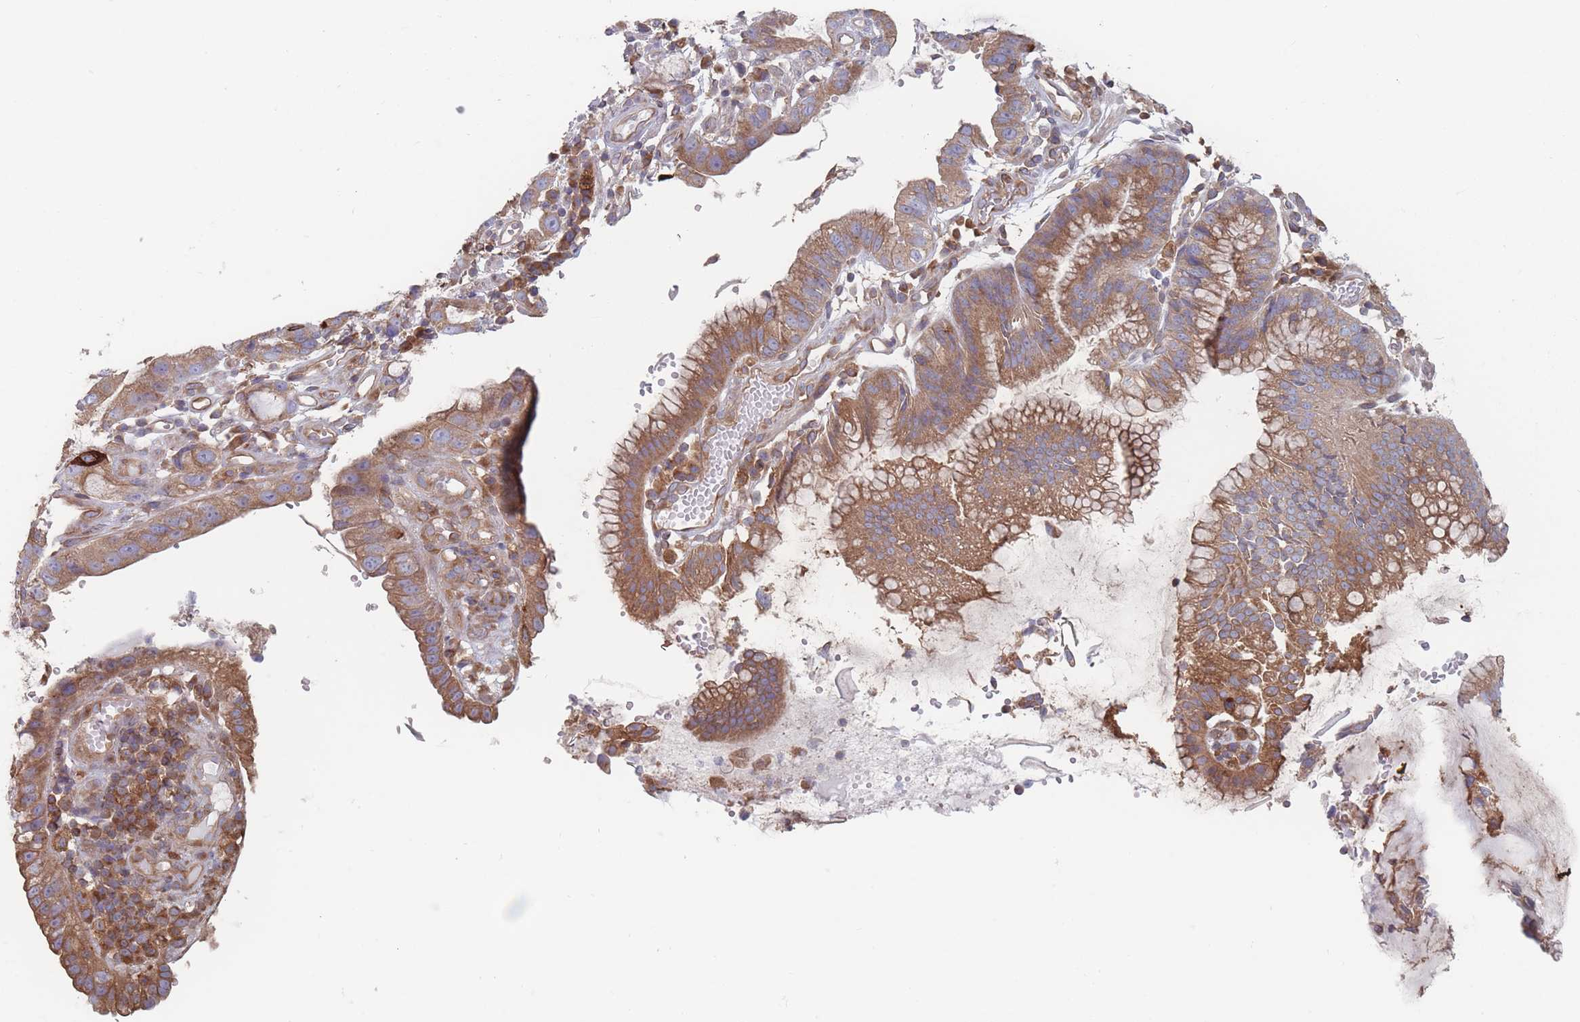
{"staining": {"intensity": "moderate", "quantity": ">75%", "location": "cytoplasmic/membranous"}, "tissue": "stomach cancer", "cell_type": "Tumor cells", "image_type": "cancer", "snomed": [{"axis": "morphology", "description": "Adenocarcinoma, NOS"}, {"axis": "topography", "description": "Stomach"}], "caption": "High-power microscopy captured an IHC photomicrograph of stomach cancer, revealing moderate cytoplasmic/membranous expression in about >75% of tumor cells. The protein of interest is stained brown, and the nuclei are stained in blue (DAB (3,3'-diaminobenzidine) IHC with brightfield microscopy, high magnification).", "gene": "KDSR", "patient": {"sex": "male", "age": 55}}